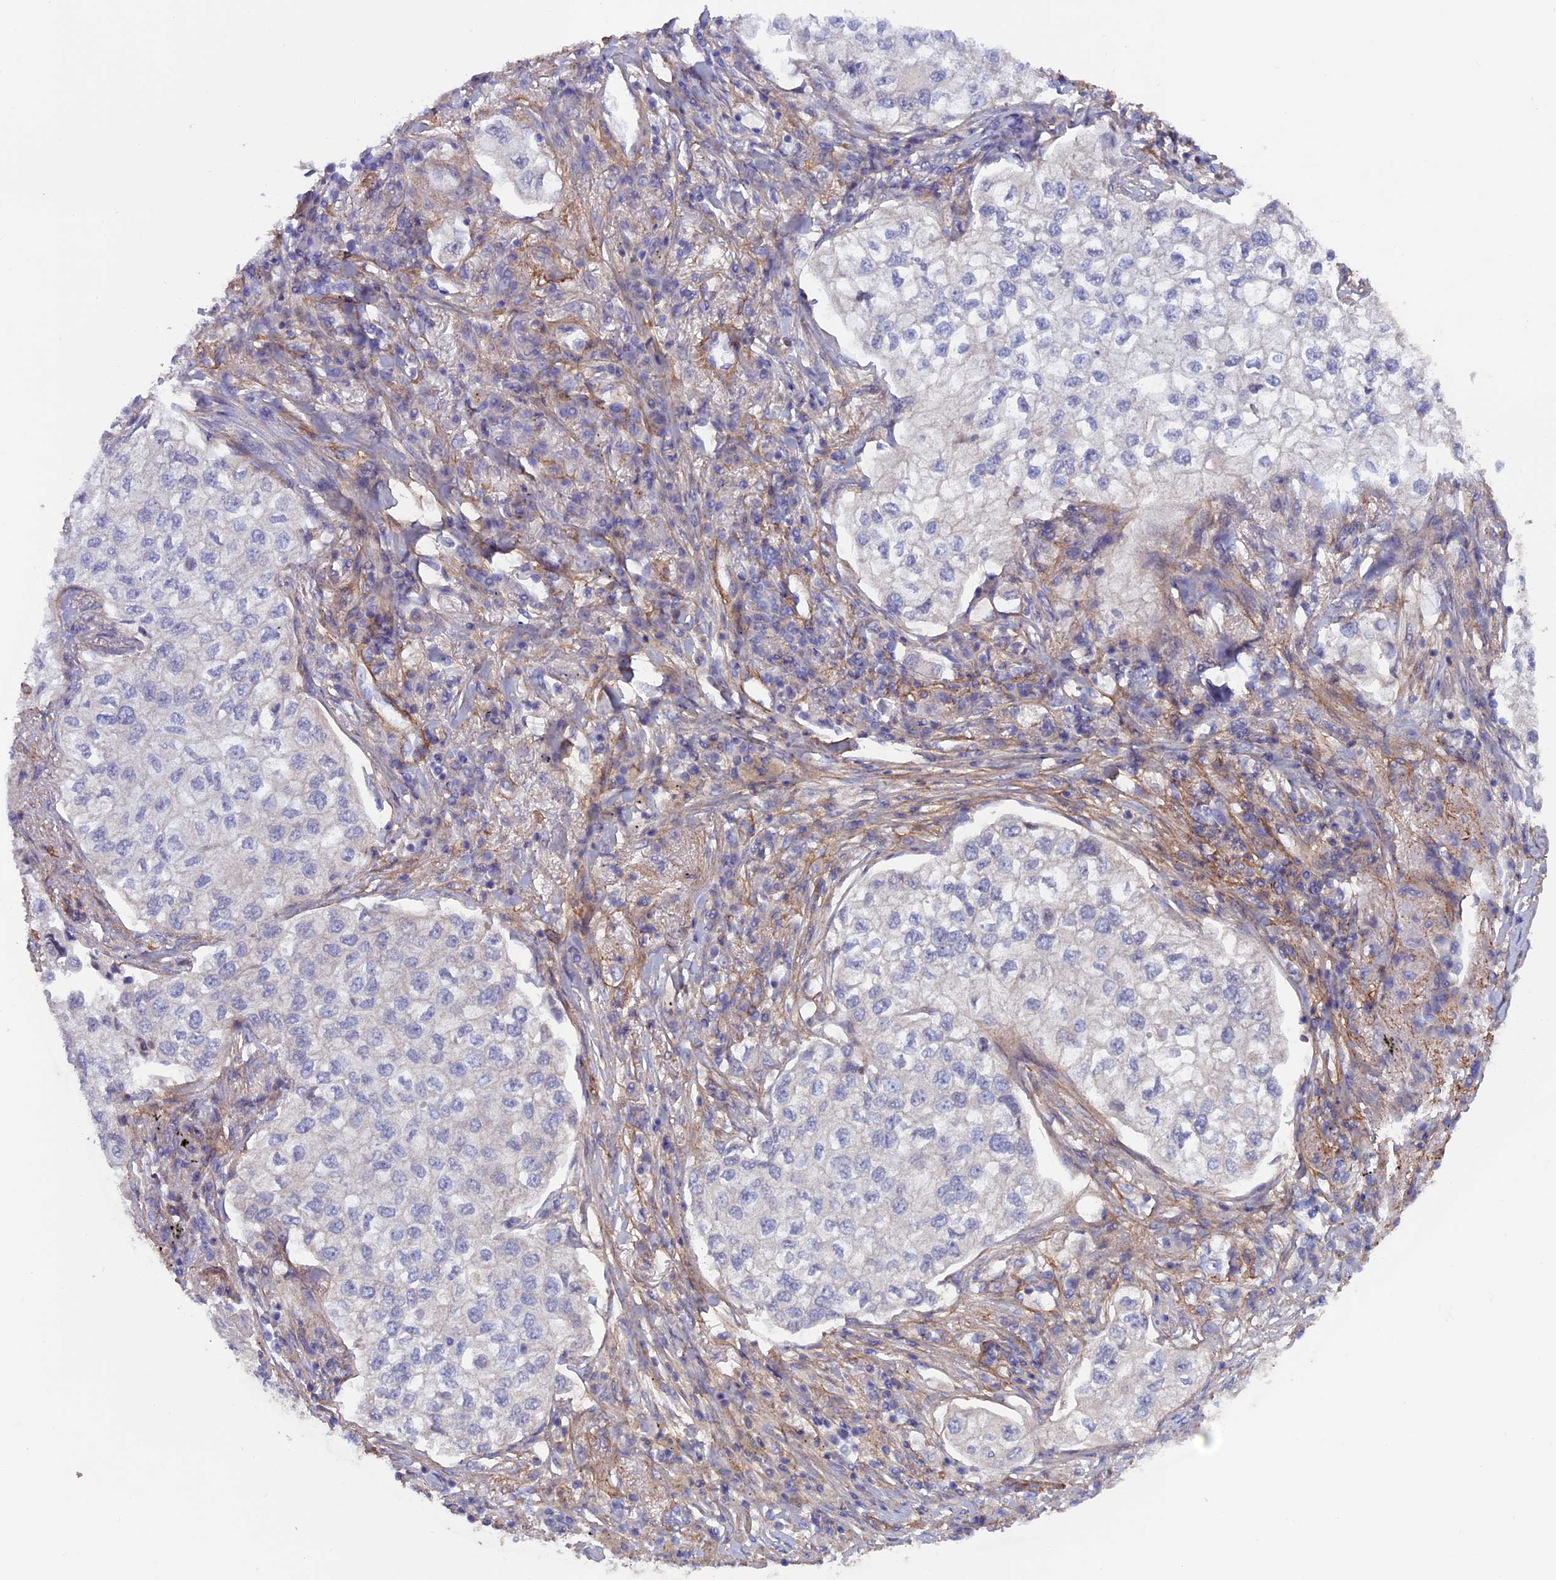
{"staining": {"intensity": "negative", "quantity": "none", "location": "none"}, "tissue": "lung cancer", "cell_type": "Tumor cells", "image_type": "cancer", "snomed": [{"axis": "morphology", "description": "Adenocarcinoma, NOS"}, {"axis": "topography", "description": "Lung"}], "caption": "This is a image of immunohistochemistry staining of adenocarcinoma (lung), which shows no staining in tumor cells.", "gene": "COL4A3", "patient": {"sex": "male", "age": 63}}